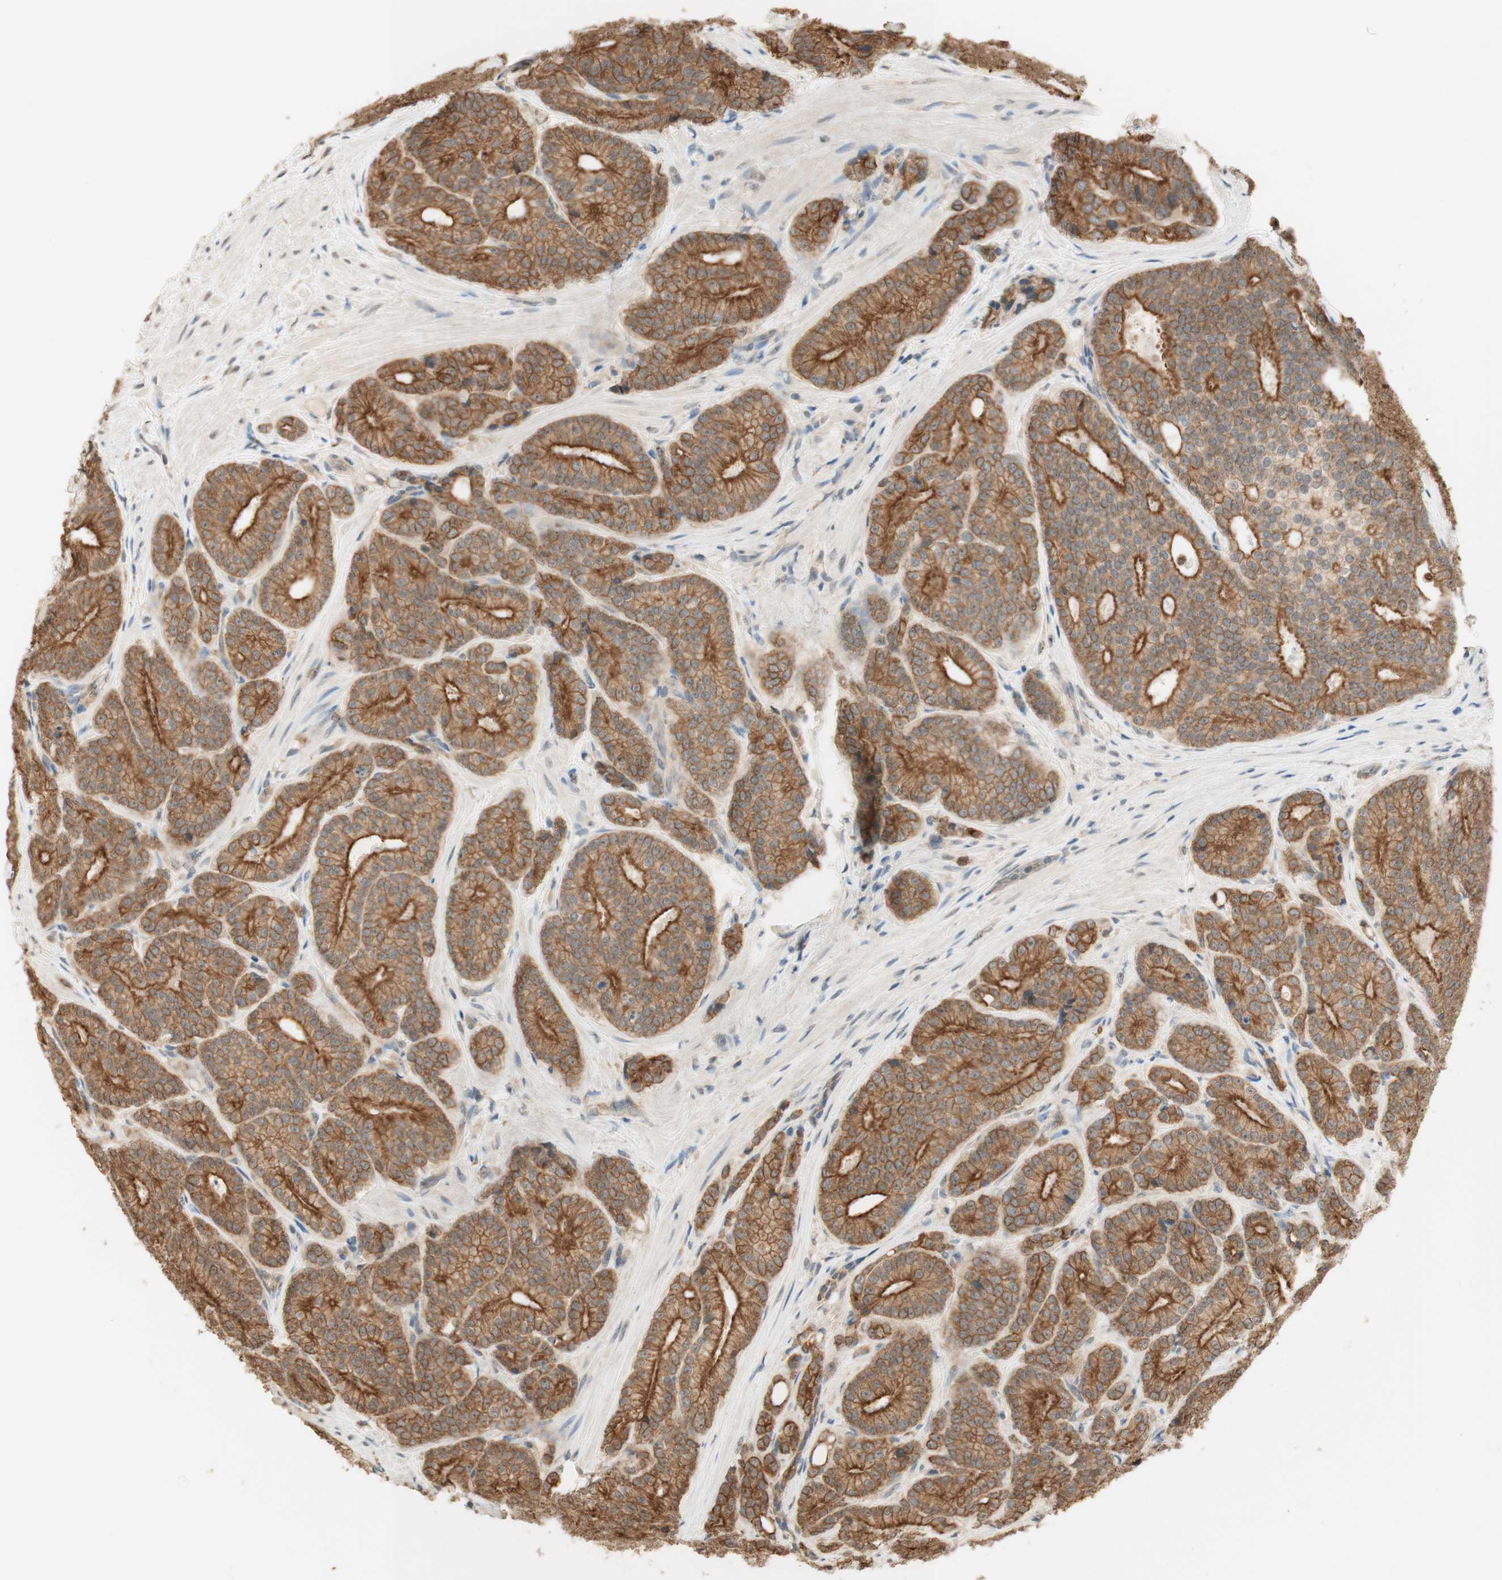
{"staining": {"intensity": "moderate", "quantity": ">75%", "location": "cytoplasmic/membranous"}, "tissue": "prostate cancer", "cell_type": "Tumor cells", "image_type": "cancer", "snomed": [{"axis": "morphology", "description": "Adenocarcinoma, High grade"}, {"axis": "topography", "description": "Prostate"}], "caption": "An image of prostate cancer stained for a protein displays moderate cytoplasmic/membranous brown staining in tumor cells.", "gene": "SPINT2", "patient": {"sex": "male", "age": 61}}